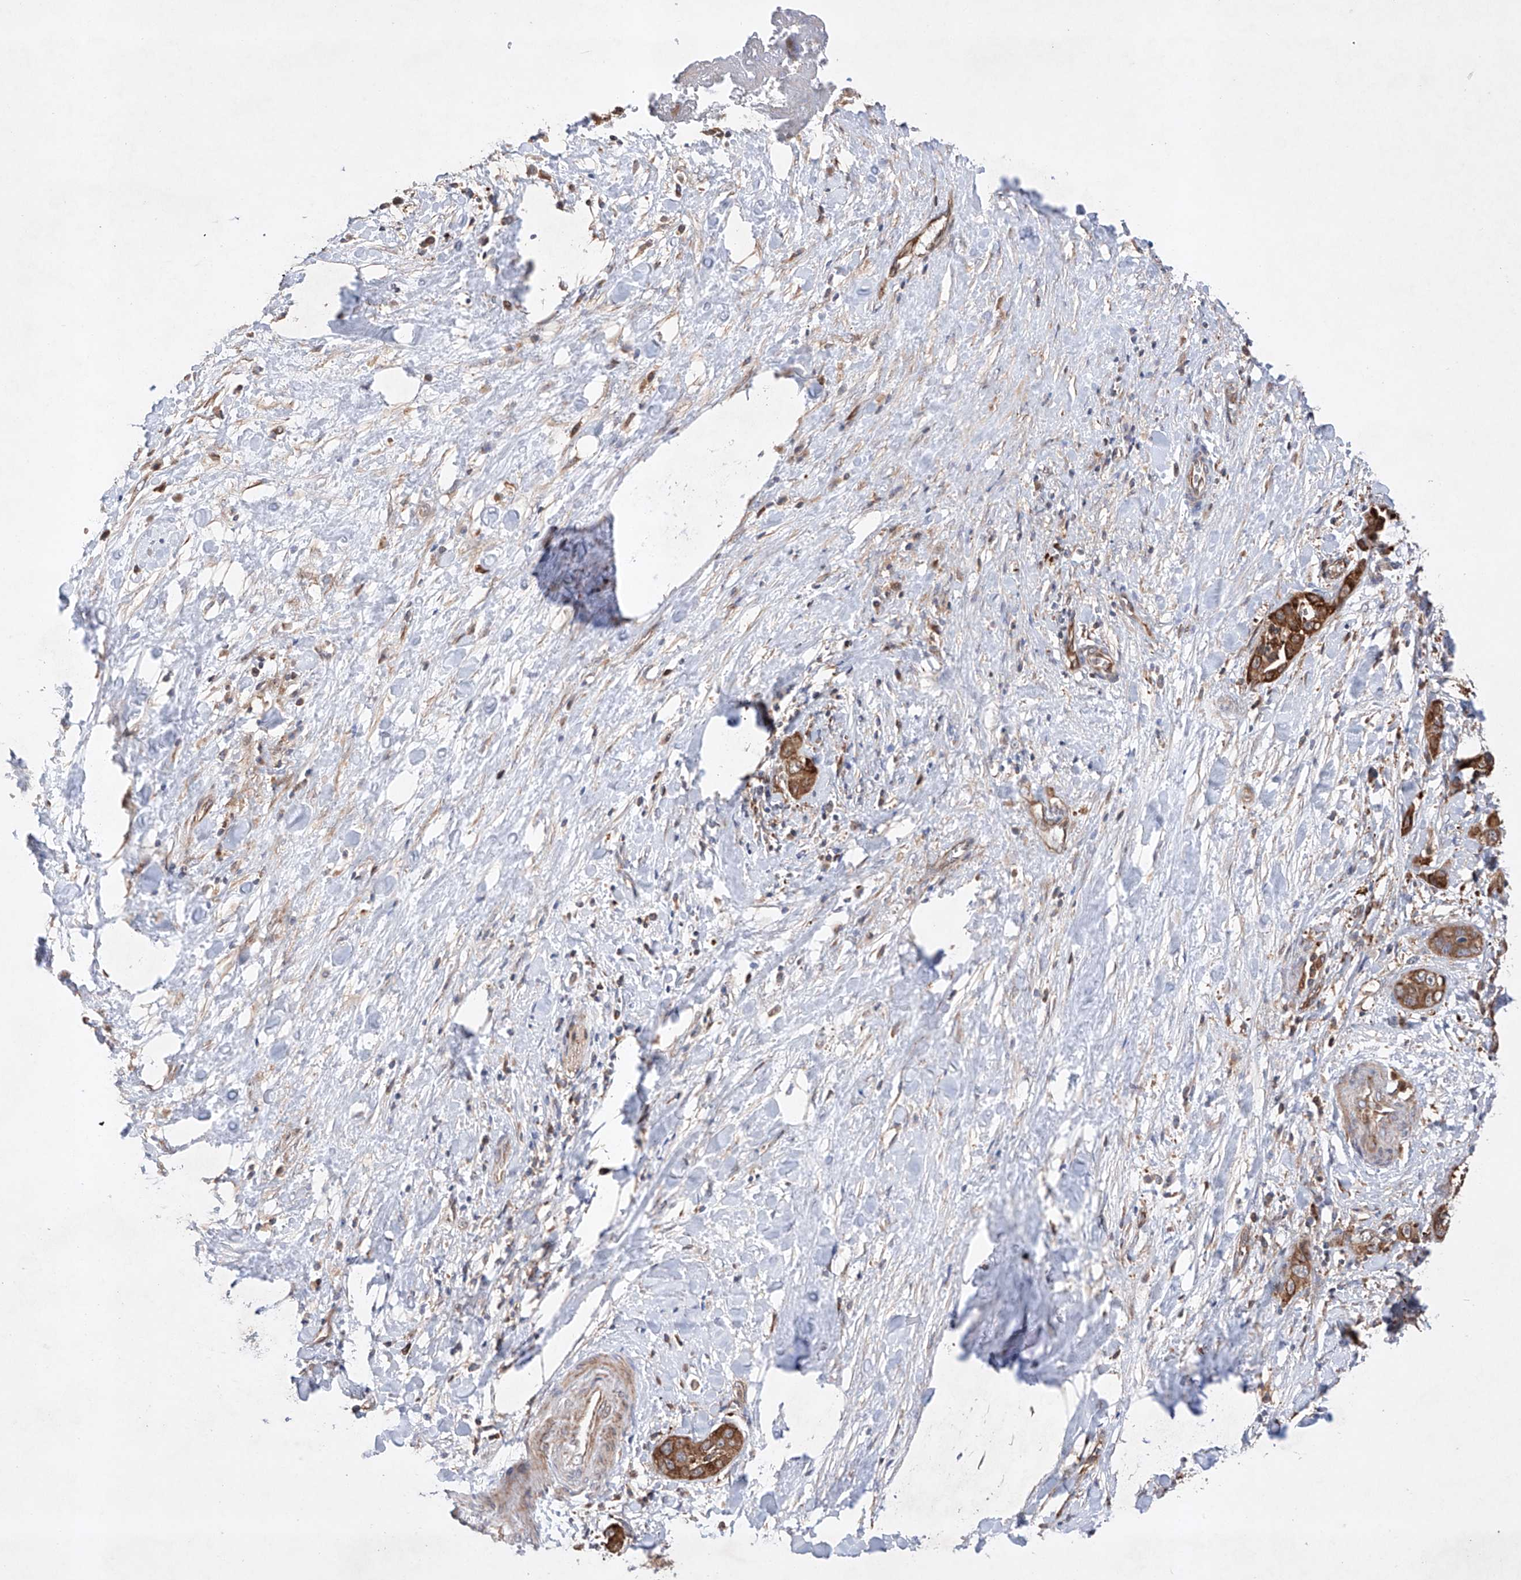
{"staining": {"intensity": "strong", "quantity": ">75%", "location": "cytoplasmic/membranous"}, "tissue": "liver cancer", "cell_type": "Tumor cells", "image_type": "cancer", "snomed": [{"axis": "morphology", "description": "Cholangiocarcinoma"}, {"axis": "topography", "description": "Liver"}], "caption": "Protein expression analysis of human cholangiocarcinoma (liver) reveals strong cytoplasmic/membranous staining in approximately >75% of tumor cells. The protein of interest is stained brown, and the nuclei are stained in blue (DAB (3,3'-diaminobenzidine) IHC with brightfield microscopy, high magnification).", "gene": "TIMM23", "patient": {"sex": "female", "age": 52}}